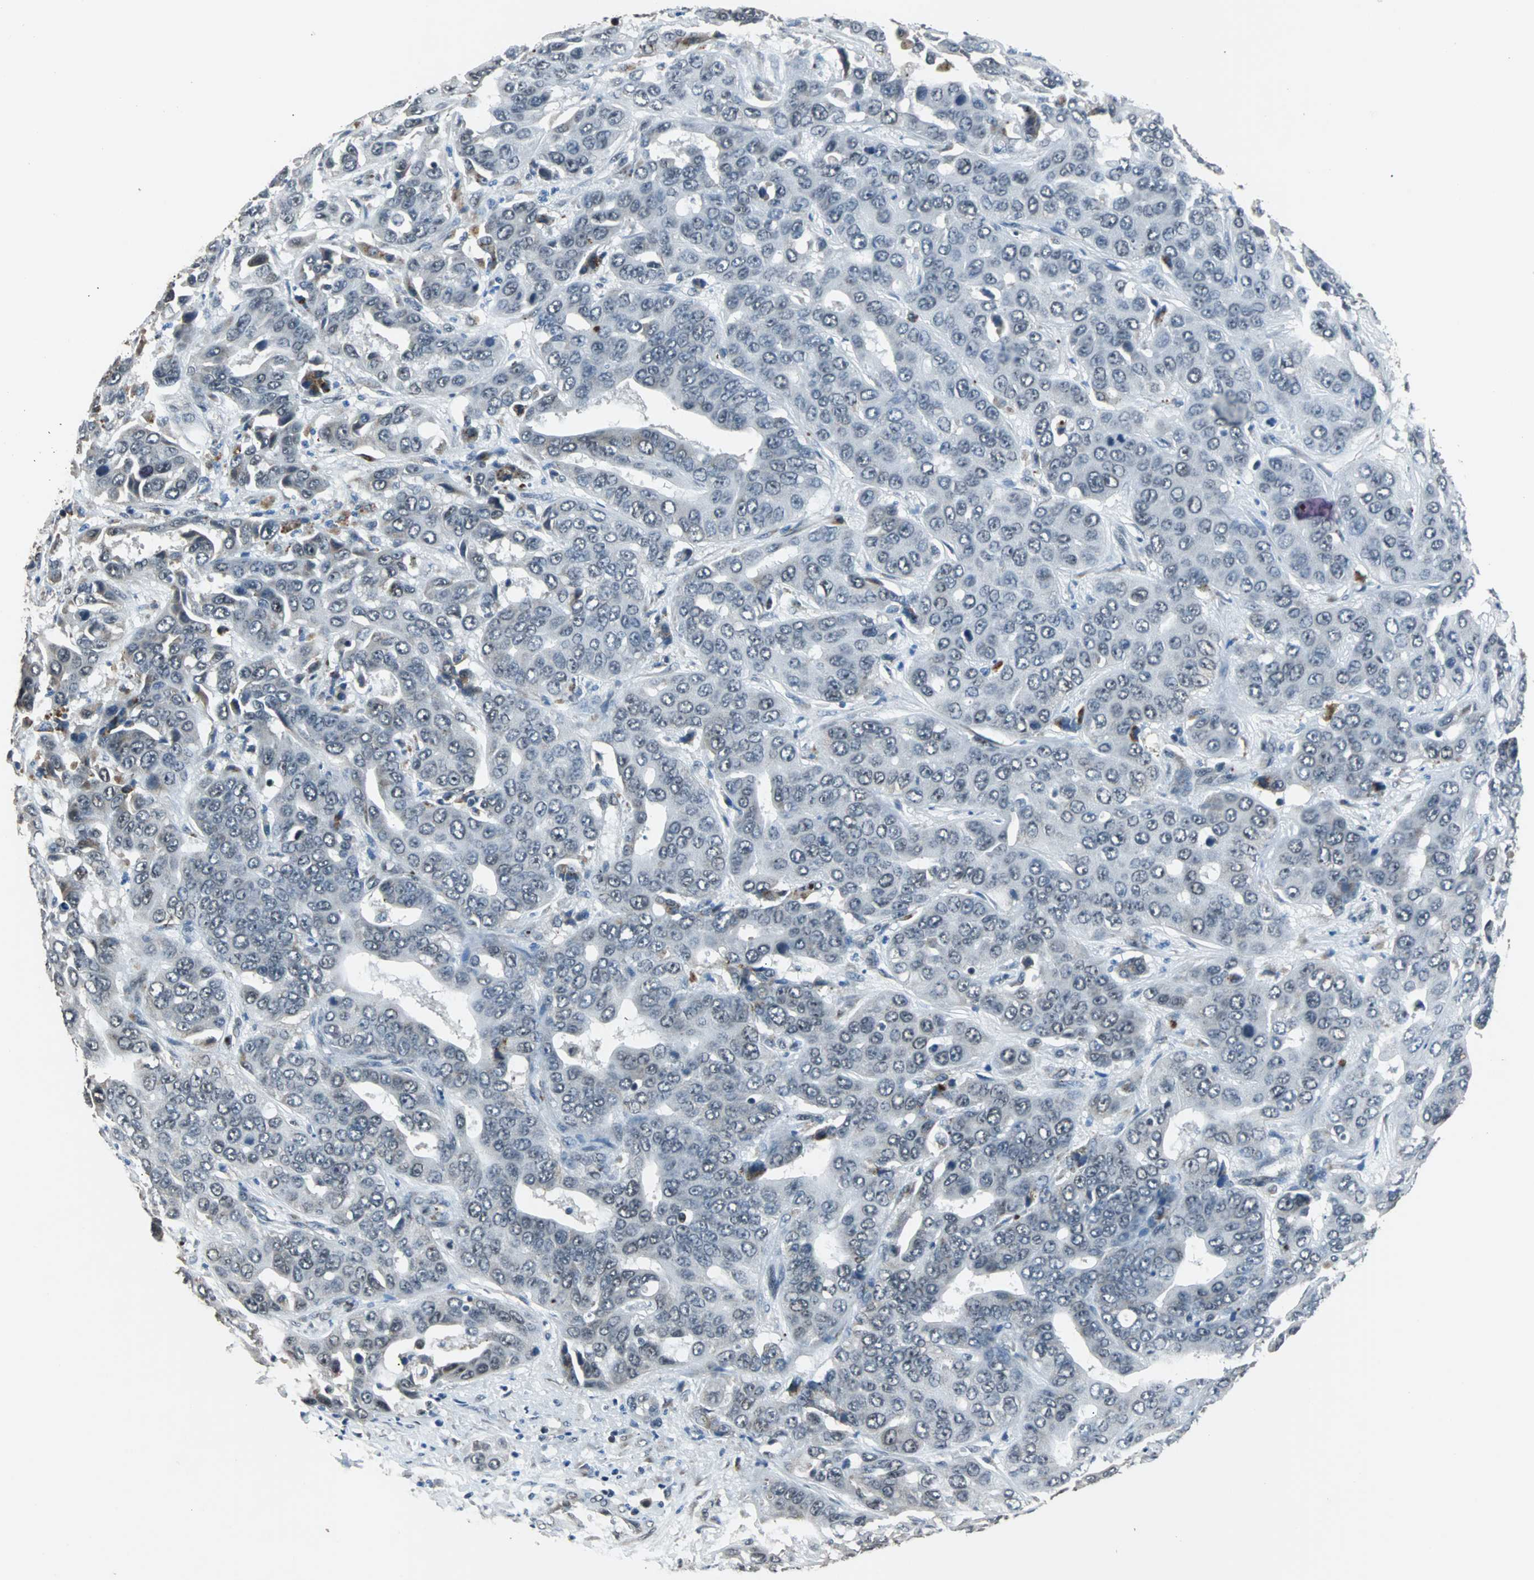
{"staining": {"intensity": "negative", "quantity": "none", "location": "none"}, "tissue": "liver cancer", "cell_type": "Tumor cells", "image_type": "cancer", "snomed": [{"axis": "morphology", "description": "Cholangiocarcinoma"}, {"axis": "topography", "description": "Liver"}], "caption": "Immunohistochemical staining of human liver cholangiocarcinoma exhibits no significant positivity in tumor cells.", "gene": "USP28", "patient": {"sex": "female", "age": 52}}